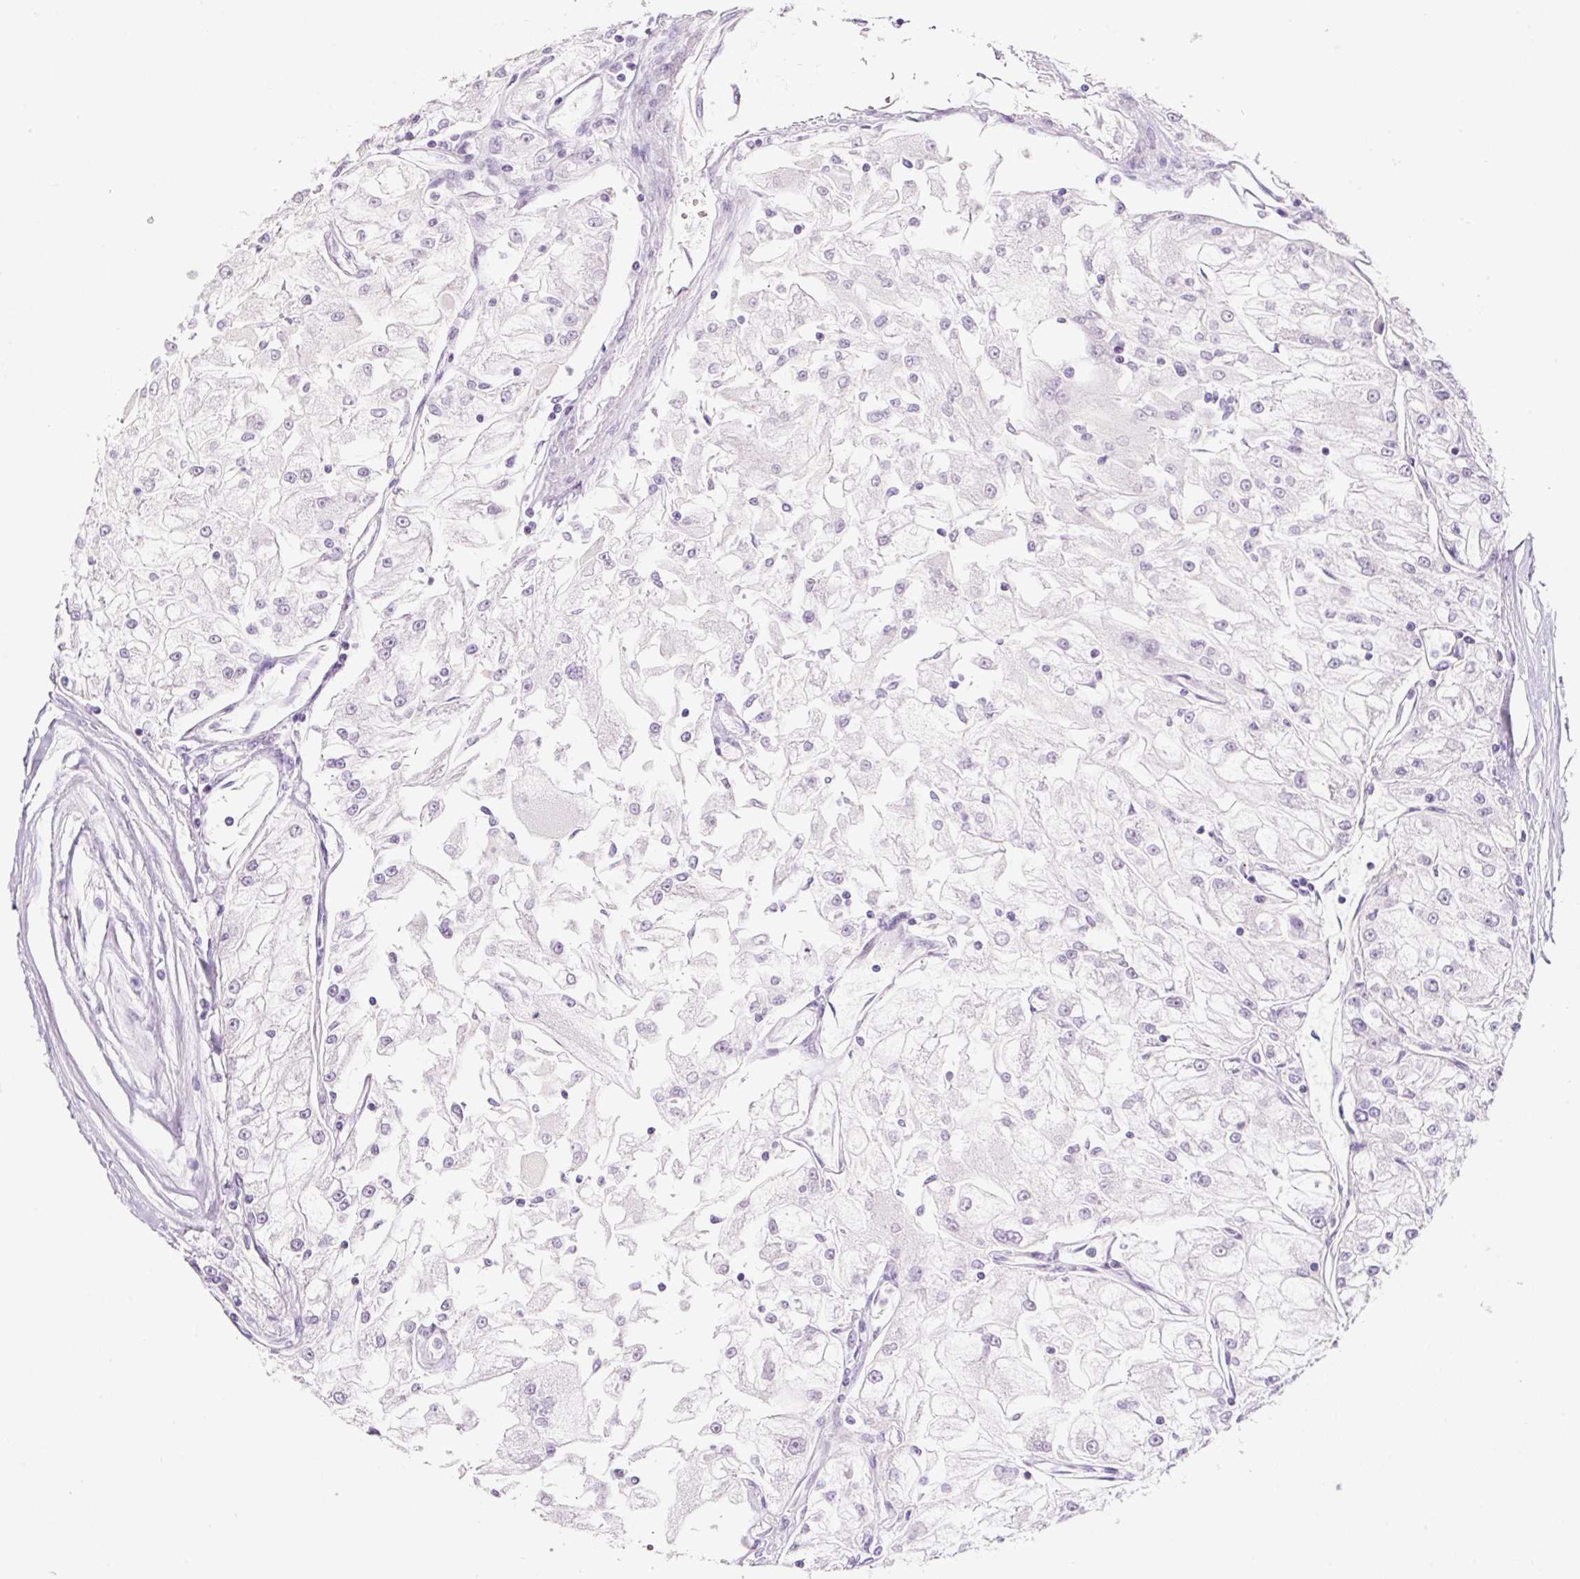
{"staining": {"intensity": "negative", "quantity": "none", "location": "none"}, "tissue": "renal cancer", "cell_type": "Tumor cells", "image_type": "cancer", "snomed": [{"axis": "morphology", "description": "Adenocarcinoma, NOS"}, {"axis": "topography", "description": "Kidney"}], "caption": "The photomicrograph displays no significant expression in tumor cells of adenocarcinoma (renal).", "gene": "SYP", "patient": {"sex": "female", "age": 72}}